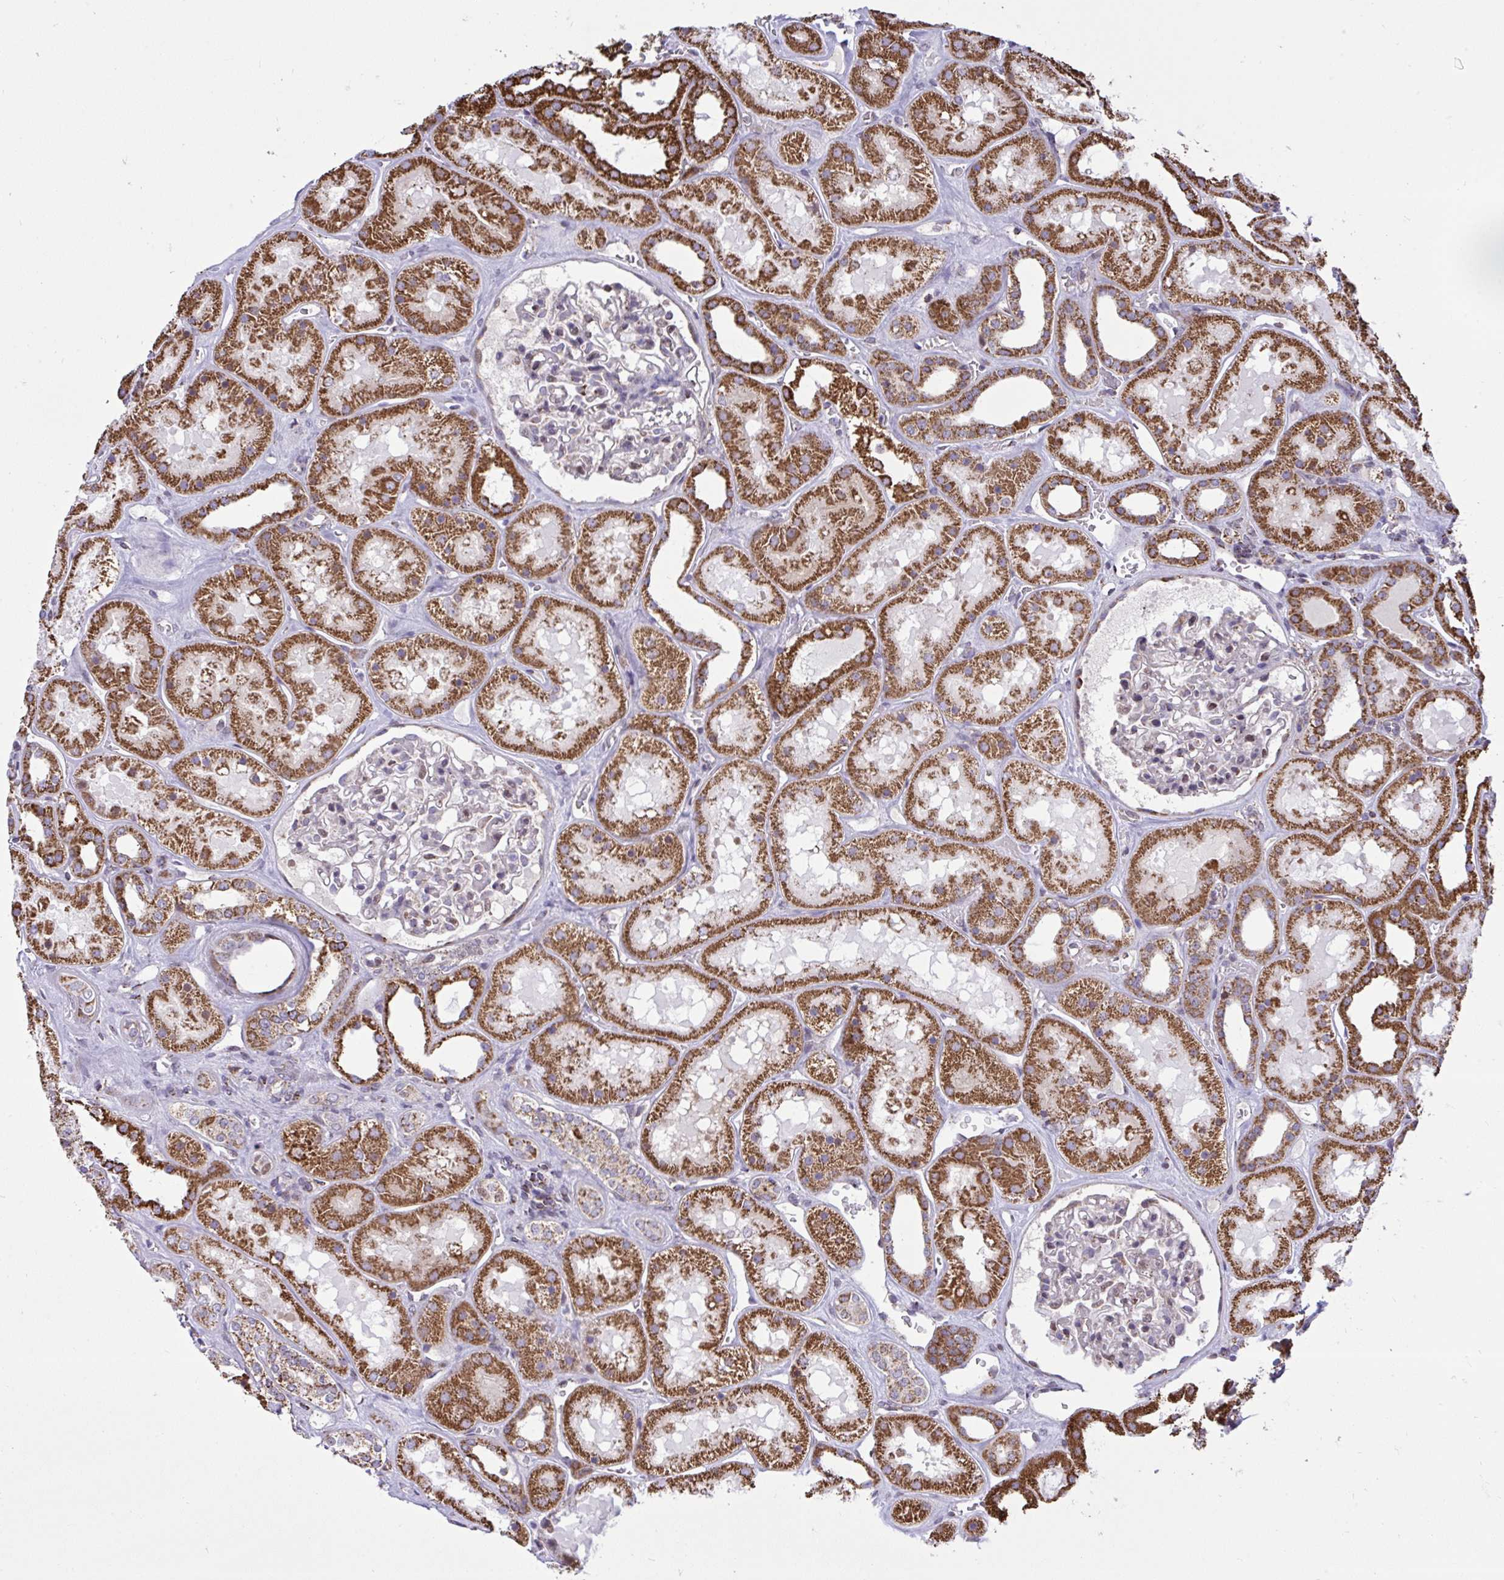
{"staining": {"intensity": "moderate", "quantity": "<25%", "location": "cytoplasmic/membranous,nuclear"}, "tissue": "kidney", "cell_type": "Cells in glomeruli", "image_type": "normal", "snomed": [{"axis": "morphology", "description": "Normal tissue, NOS"}, {"axis": "topography", "description": "Kidney"}], "caption": "There is low levels of moderate cytoplasmic/membranous,nuclear staining in cells in glomeruli of benign kidney, as demonstrated by immunohistochemical staining (brown color).", "gene": "ZNF362", "patient": {"sex": "female", "age": 41}}